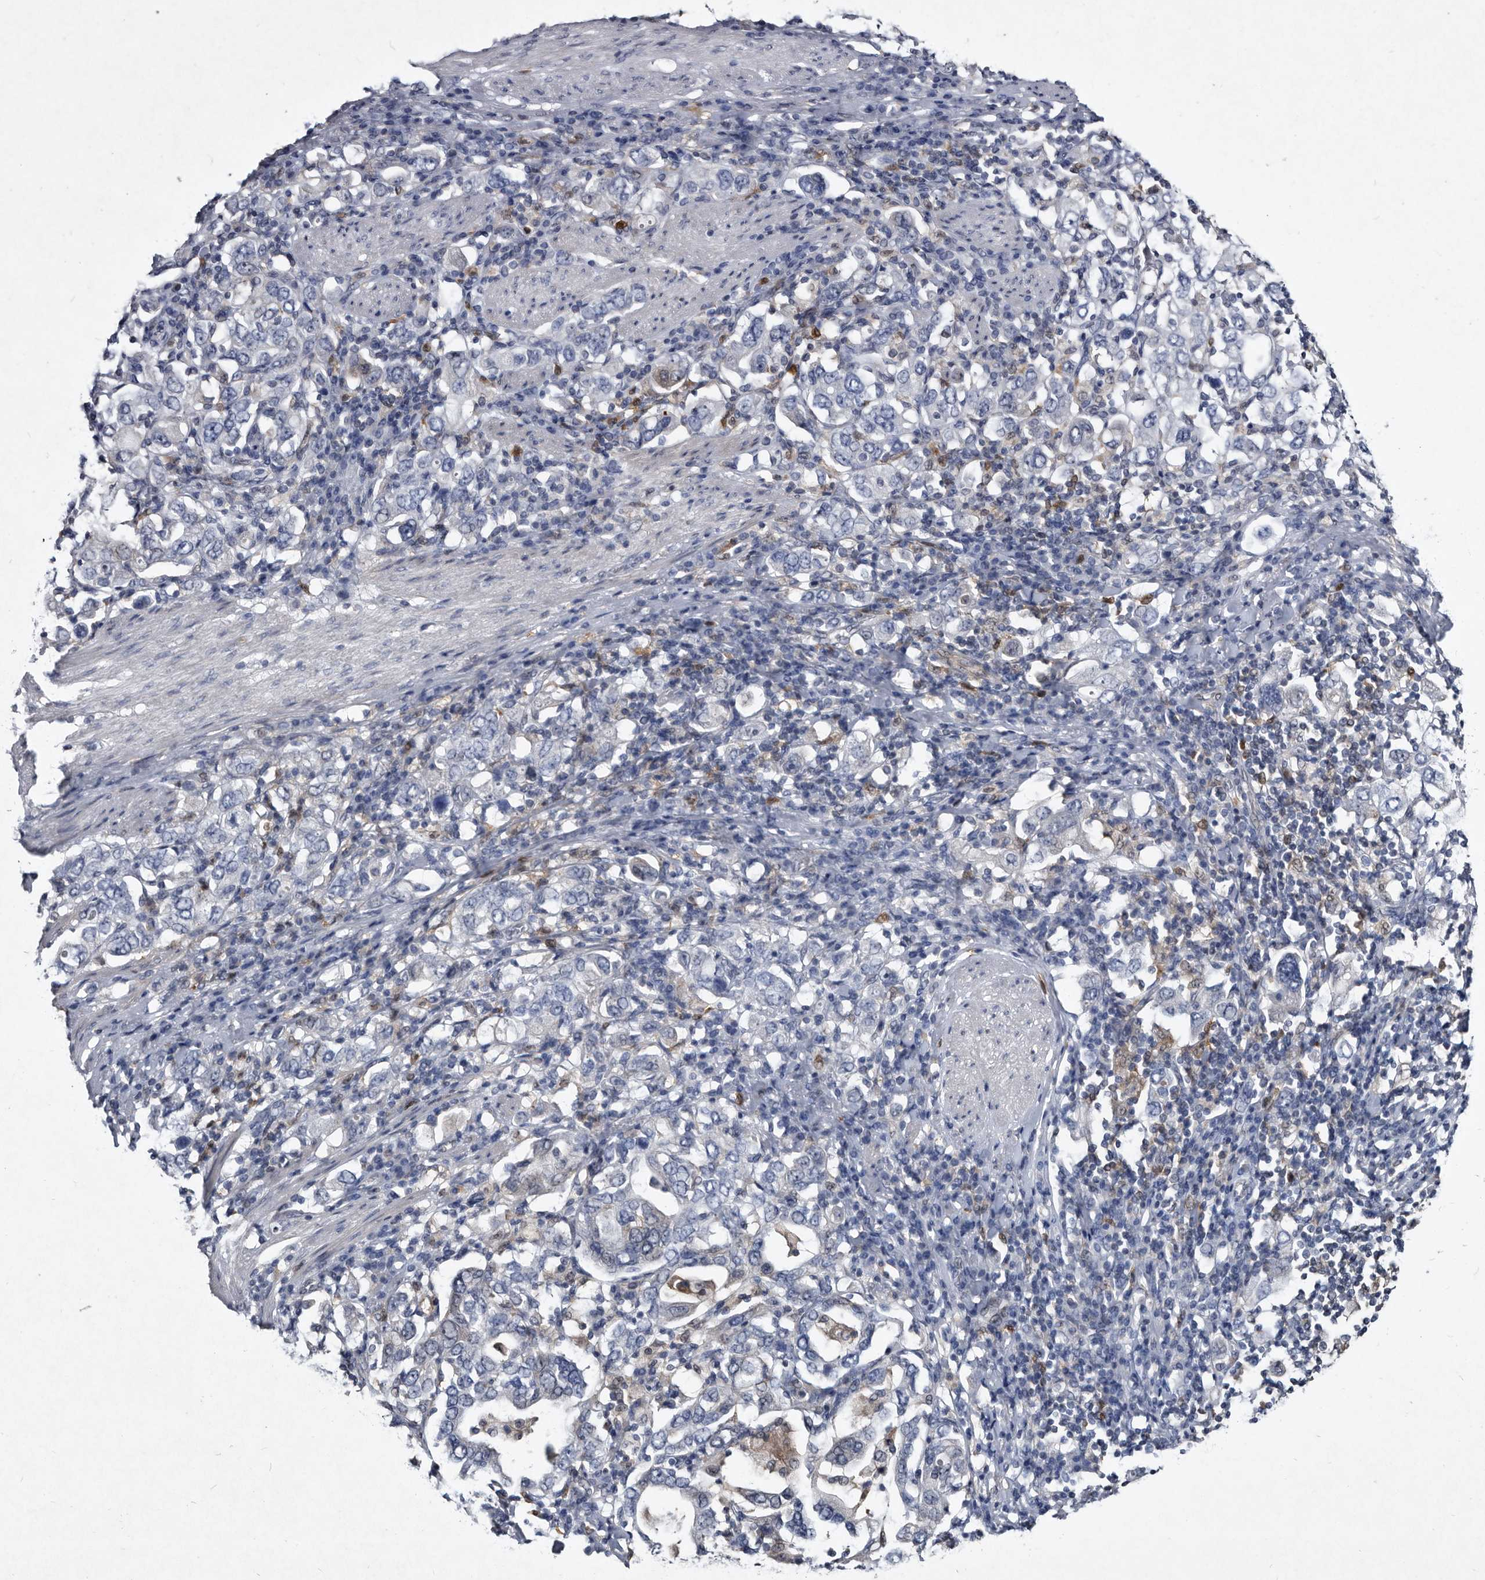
{"staining": {"intensity": "negative", "quantity": "none", "location": "none"}, "tissue": "stomach cancer", "cell_type": "Tumor cells", "image_type": "cancer", "snomed": [{"axis": "morphology", "description": "Adenocarcinoma, NOS"}, {"axis": "topography", "description": "Stomach, upper"}], "caption": "Immunohistochemical staining of human adenocarcinoma (stomach) exhibits no significant staining in tumor cells.", "gene": "SERPINB8", "patient": {"sex": "male", "age": 62}}